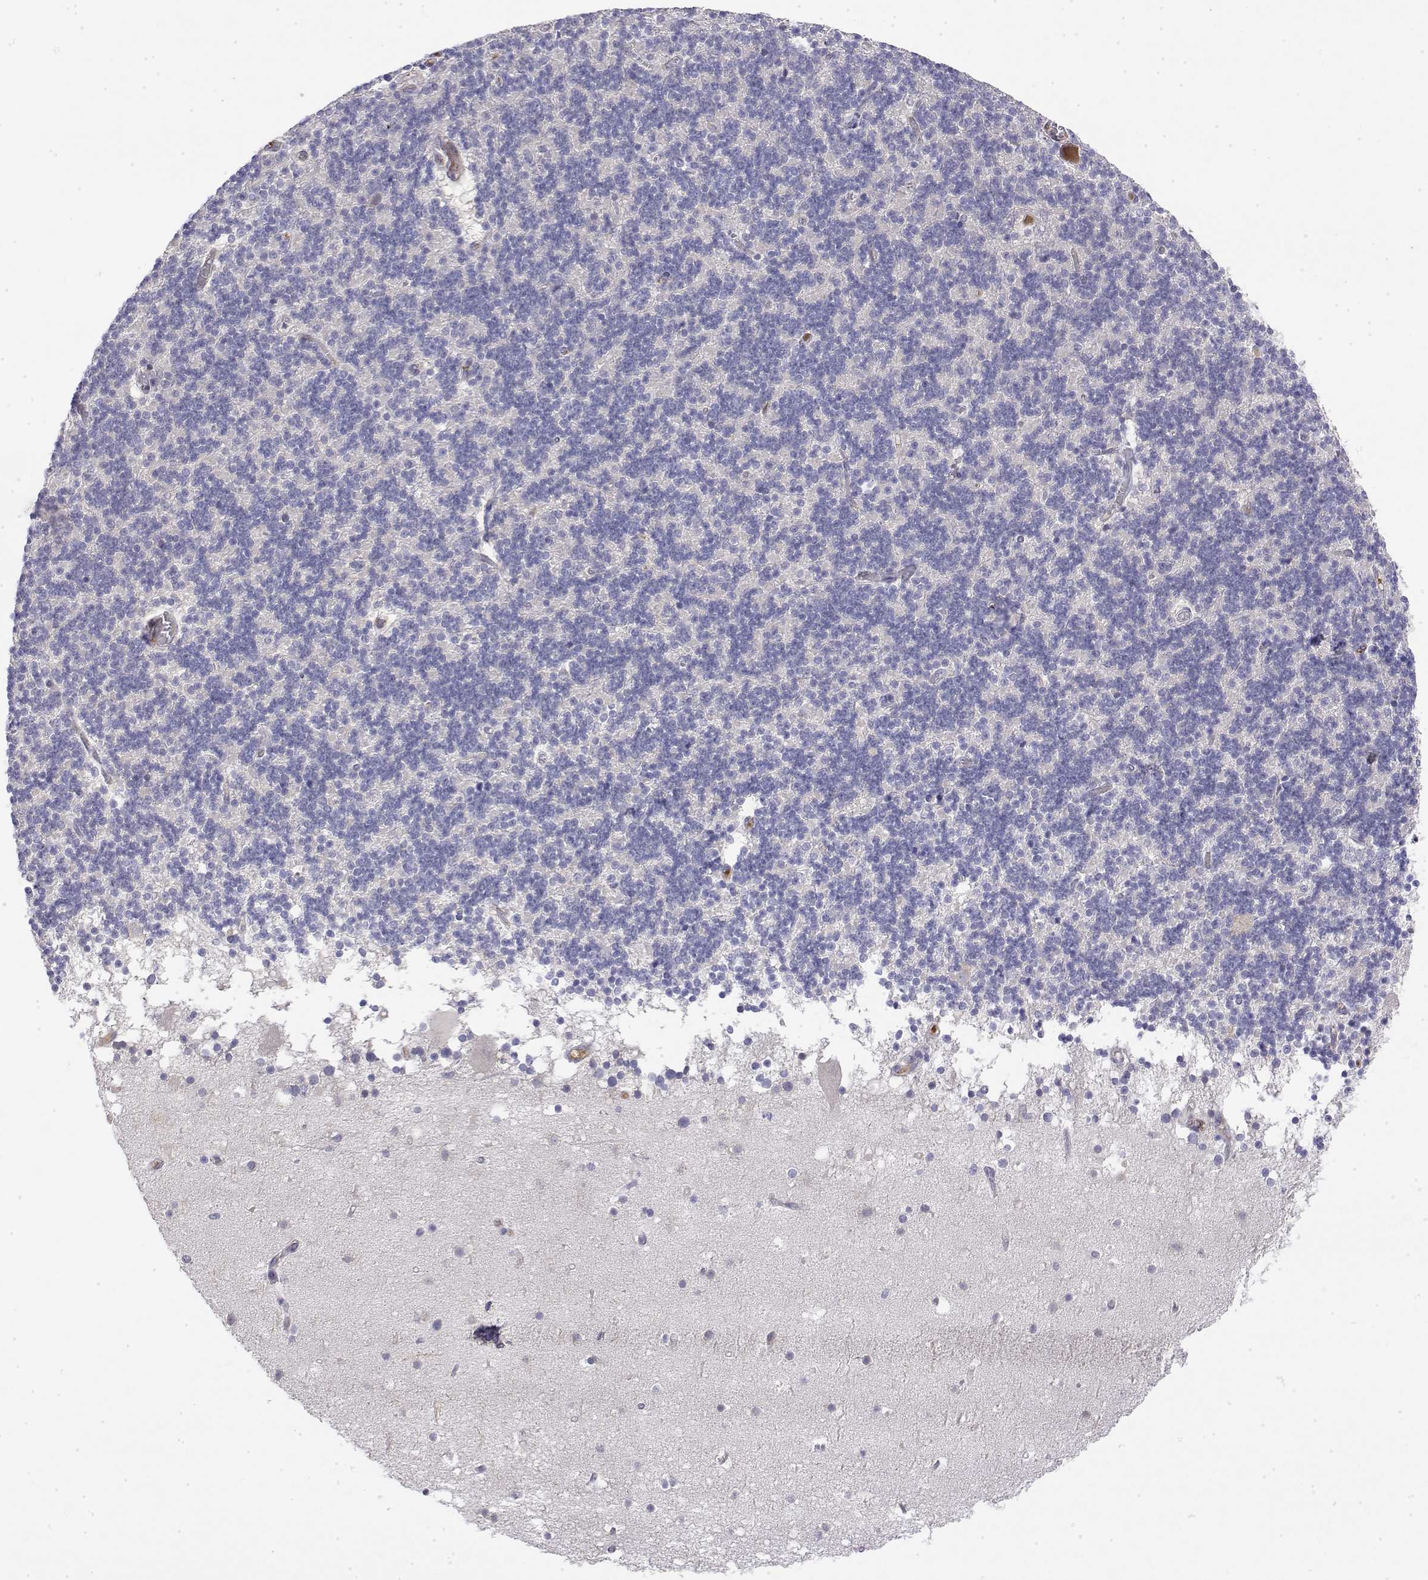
{"staining": {"intensity": "negative", "quantity": "none", "location": "none"}, "tissue": "cerebellum", "cell_type": "Cells in granular layer", "image_type": "normal", "snomed": [{"axis": "morphology", "description": "Normal tissue, NOS"}, {"axis": "topography", "description": "Cerebellum"}], "caption": "Photomicrograph shows no significant protein positivity in cells in granular layer of normal cerebellum. Nuclei are stained in blue.", "gene": "IGFBP4", "patient": {"sex": "male", "age": 70}}